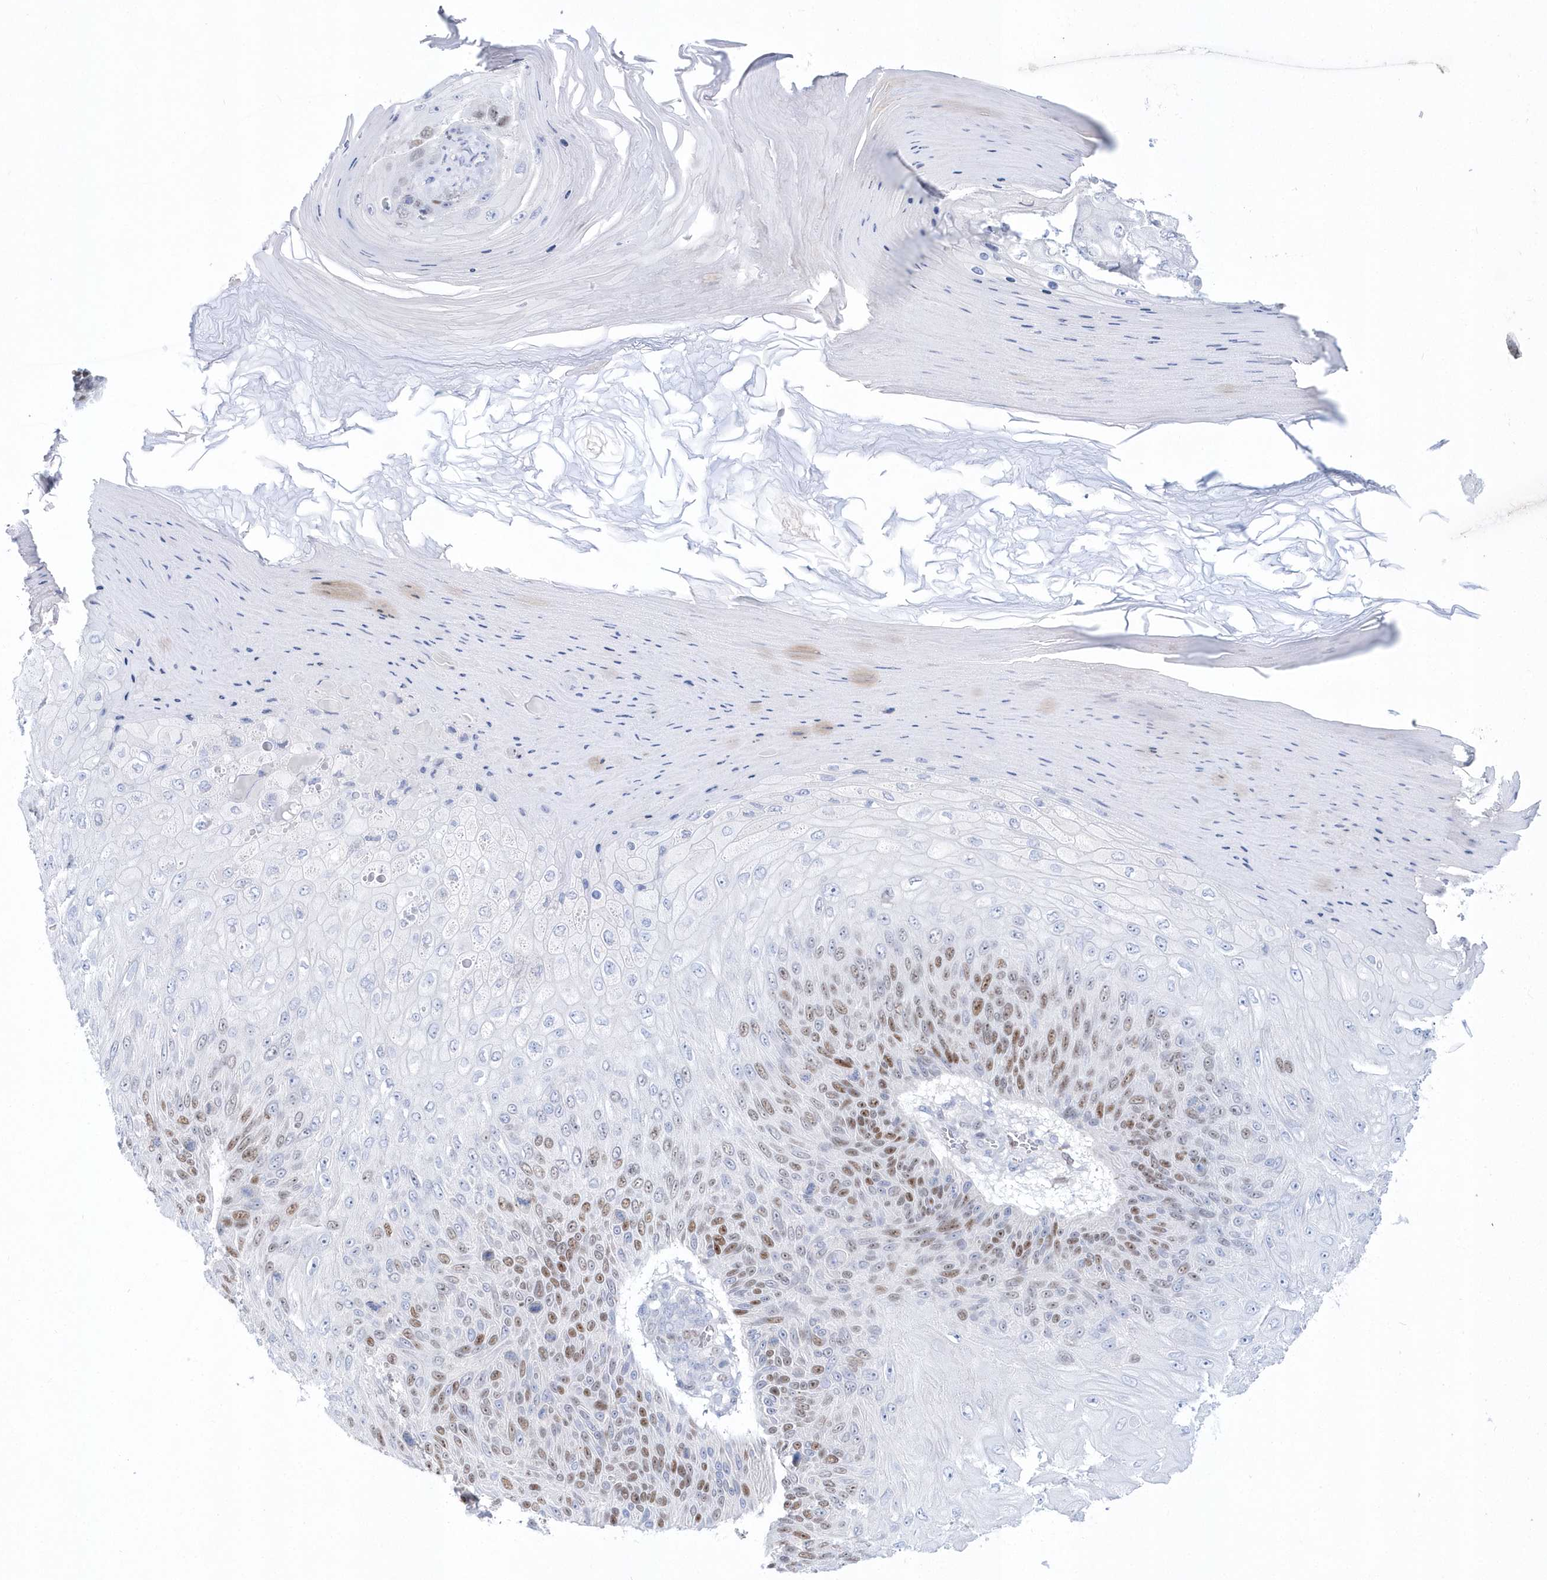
{"staining": {"intensity": "moderate", "quantity": "25%-75%", "location": "nuclear"}, "tissue": "skin cancer", "cell_type": "Tumor cells", "image_type": "cancer", "snomed": [{"axis": "morphology", "description": "Squamous cell carcinoma, NOS"}, {"axis": "topography", "description": "Skin"}], "caption": "Immunohistochemistry (IHC) histopathology image of neoplastic tissue: human skin cancer stained using immunohistochemistry demonstrates medium levels of moderate protein expression localized specifically in the nuclear of tumor cells, appearing as a nuclear brown color.", "gene": "TMCO6", "patient": {"sex": "female", "age": 88}}